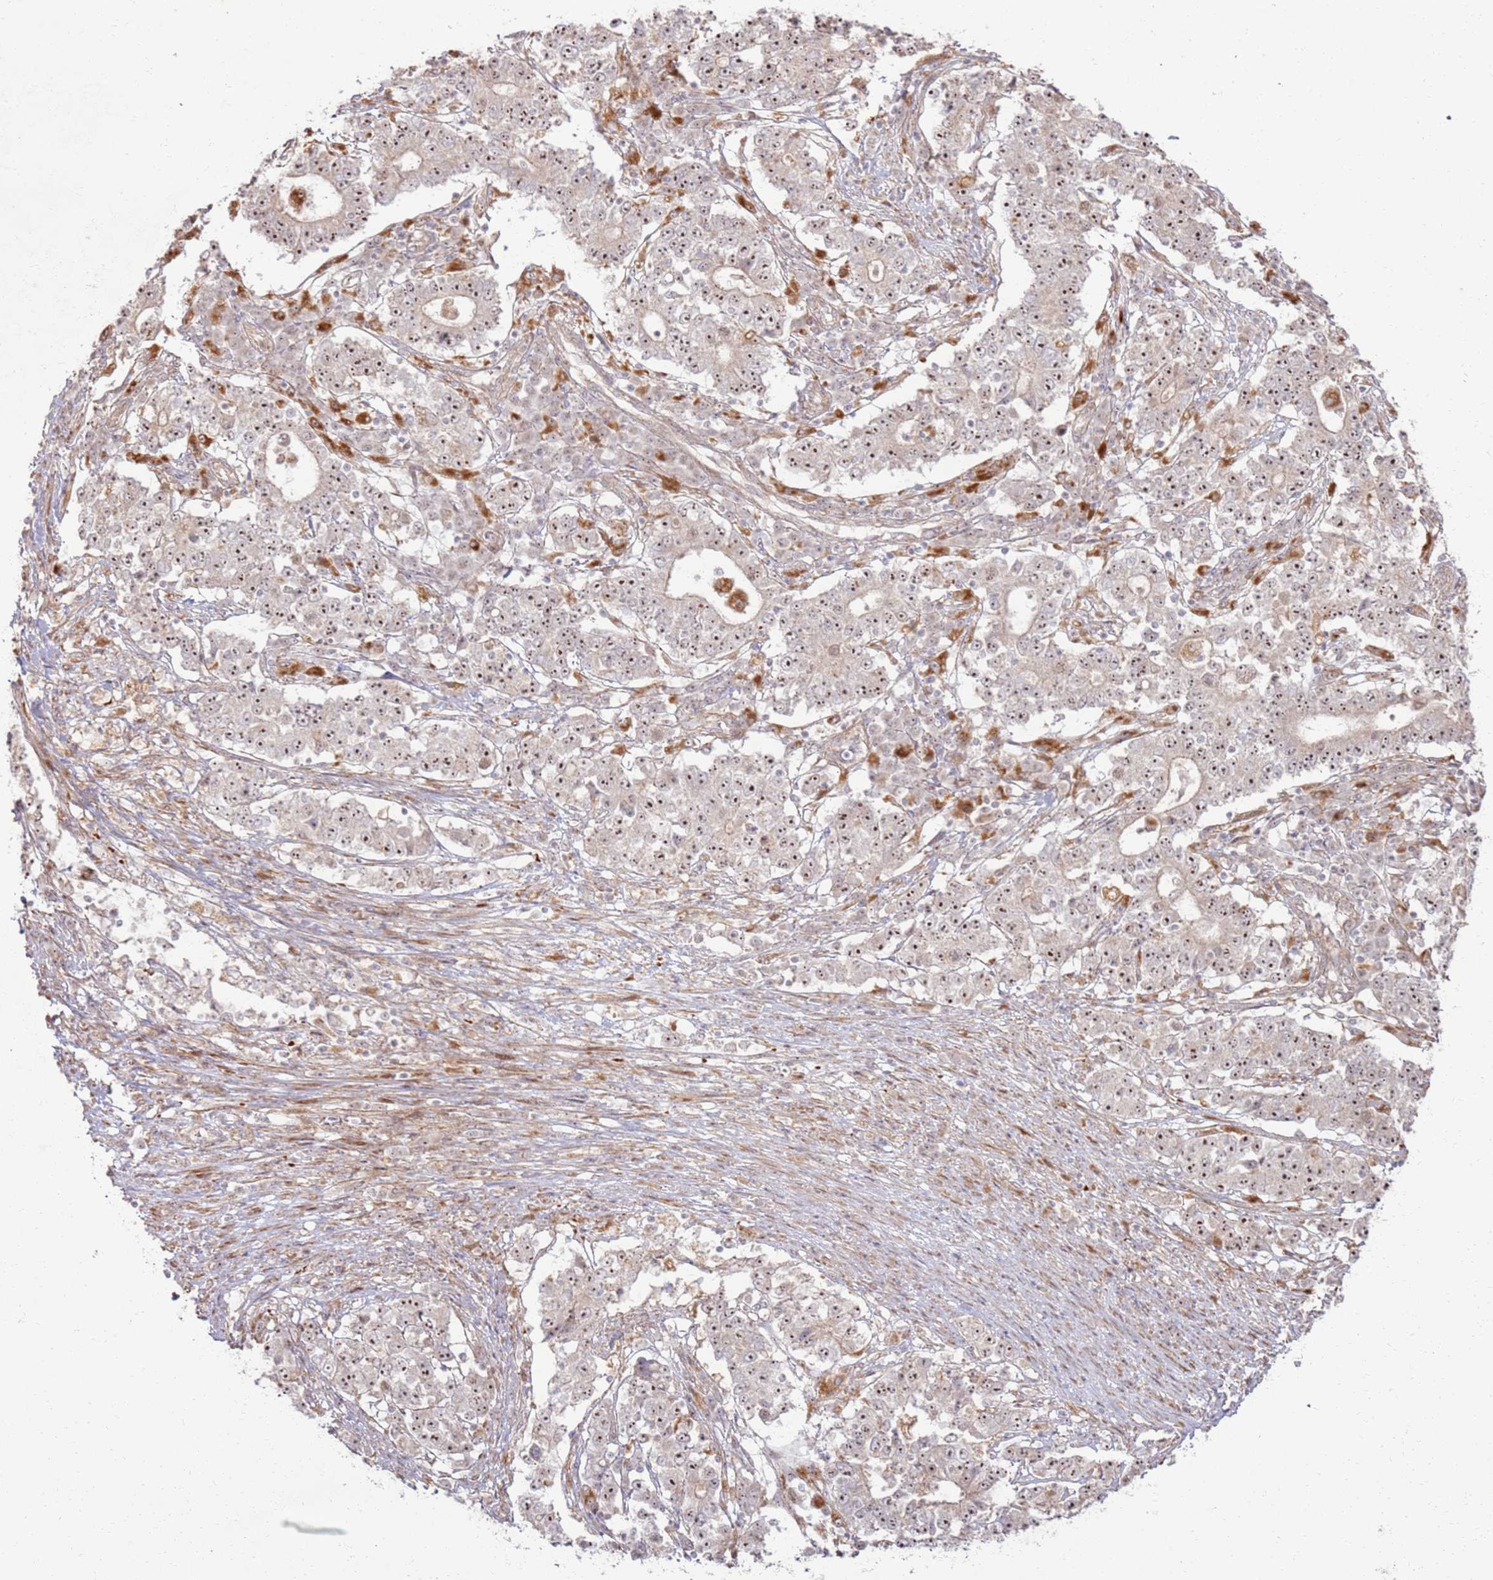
{"staining": {"intensity": "moderate", "quantity": ">75%", "location": "nuclear"}, "tissue": "stomach cancer", "cell_type": "Tumor cells", "image_type": "cancer", "snomed": [{"axis": "morphology", "description": "Adenocarcinoma, NOS"}, {"axis": "topography", "description": "Stomach"}], "caption": "Moderate nuclear expression for a protein is appreciated in approximately >75% of tumor cells of stomach adenocarcinoma using IHC.", "gene": "CNPY1", "patient": {"sex": "male", "age": 59}}